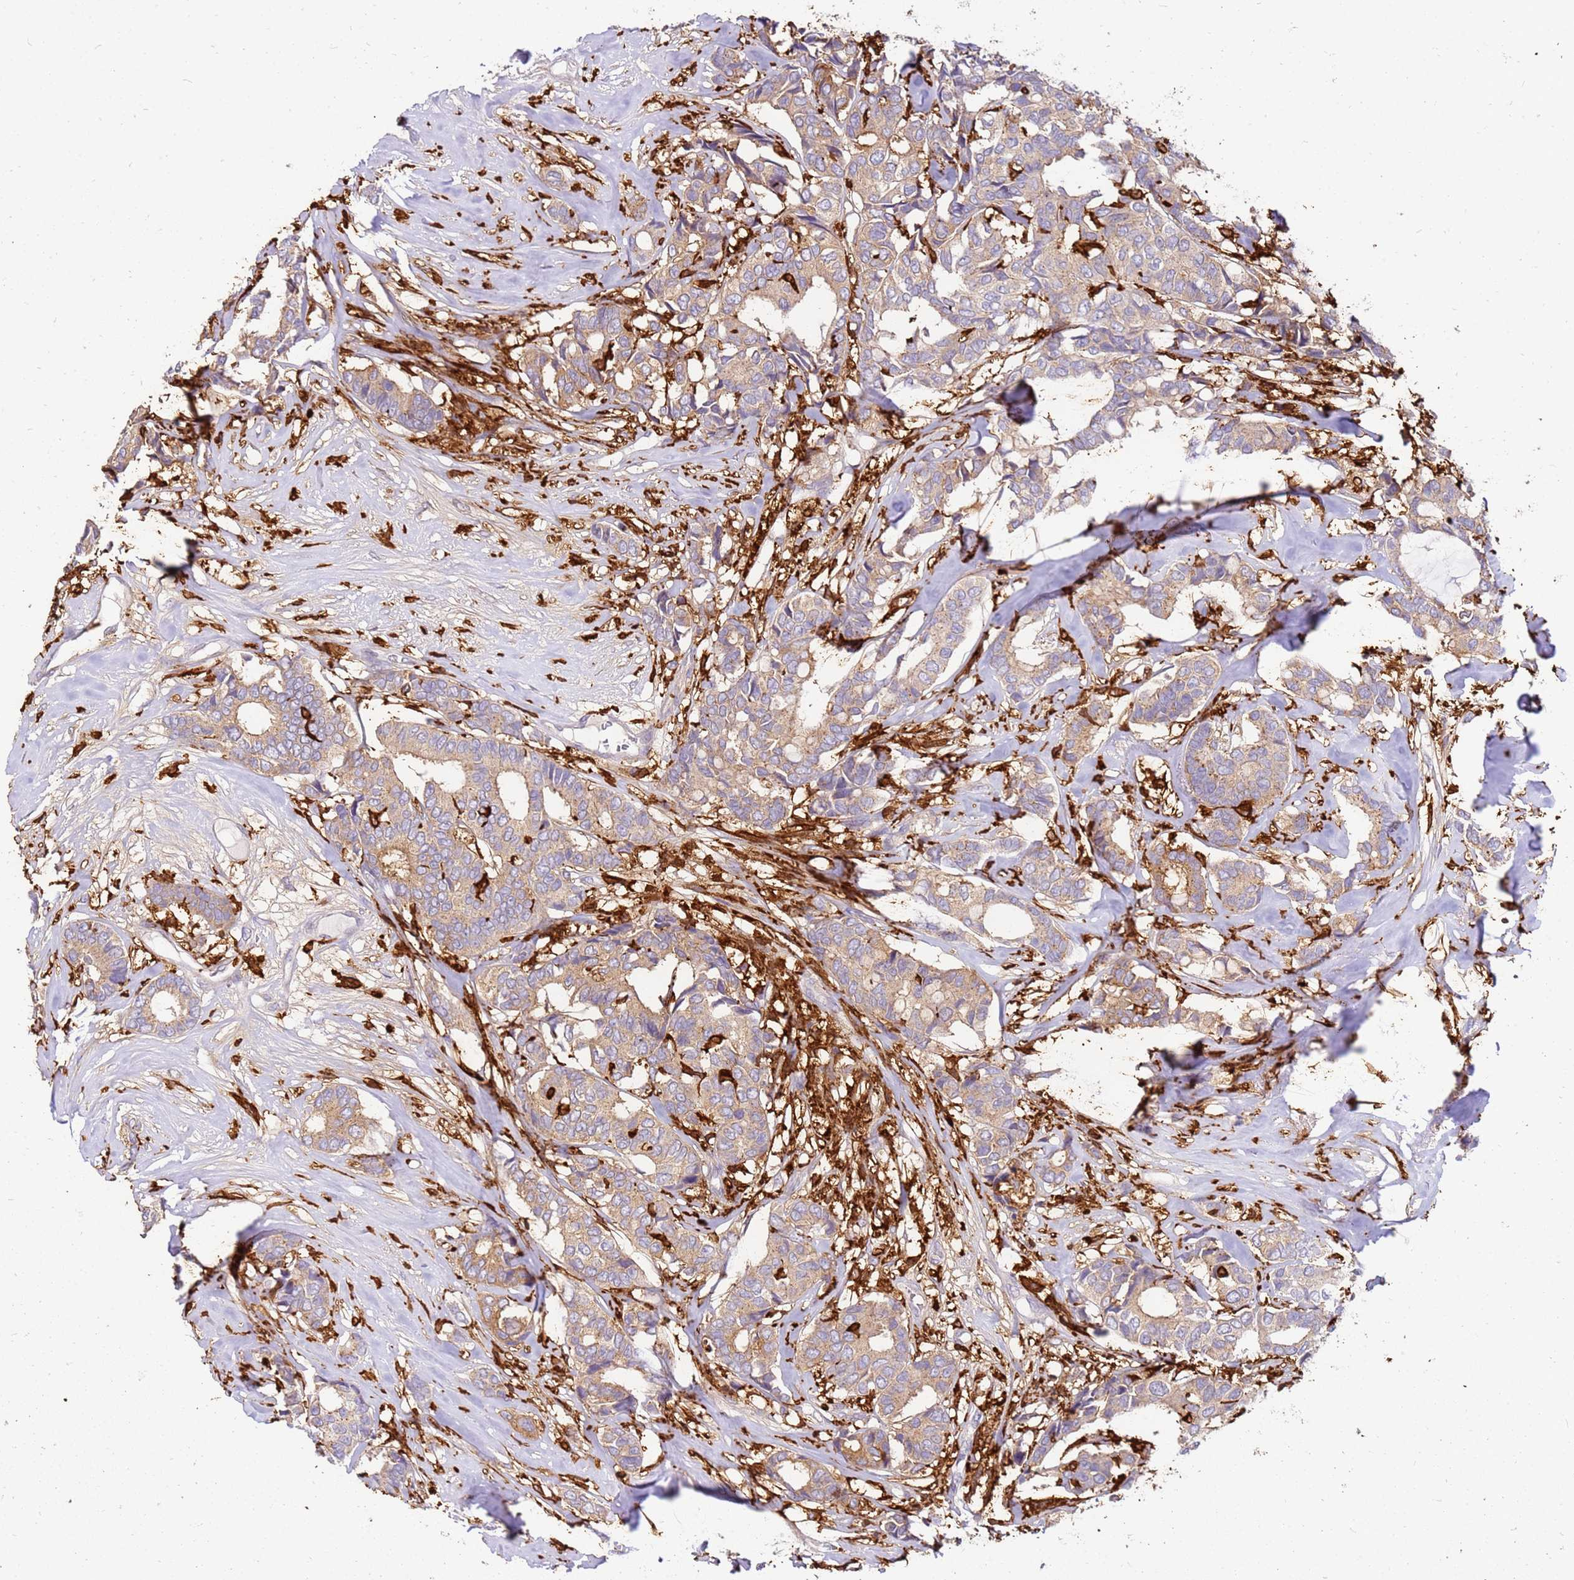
{"staining": {"intensity": "weak", "quantity": ">75%", "location": "cytoplasmic/membranous"}, "tissue": "breast cancer", "cell_type": "Tumor cells", "image_type": "cancer", "snomed": [{"axis": "morphology", "description": "Duct carcinoma"}, {"axis": "topography", "description": "Breast"}], "caption": "Human breast cancer stained with a brown dye reveals weak cytoplasmic/membranous positive expression in approximately >75% of tumor cells.", "gene": "CORO1A", "patient": {"sex": "female", "age": 87}}